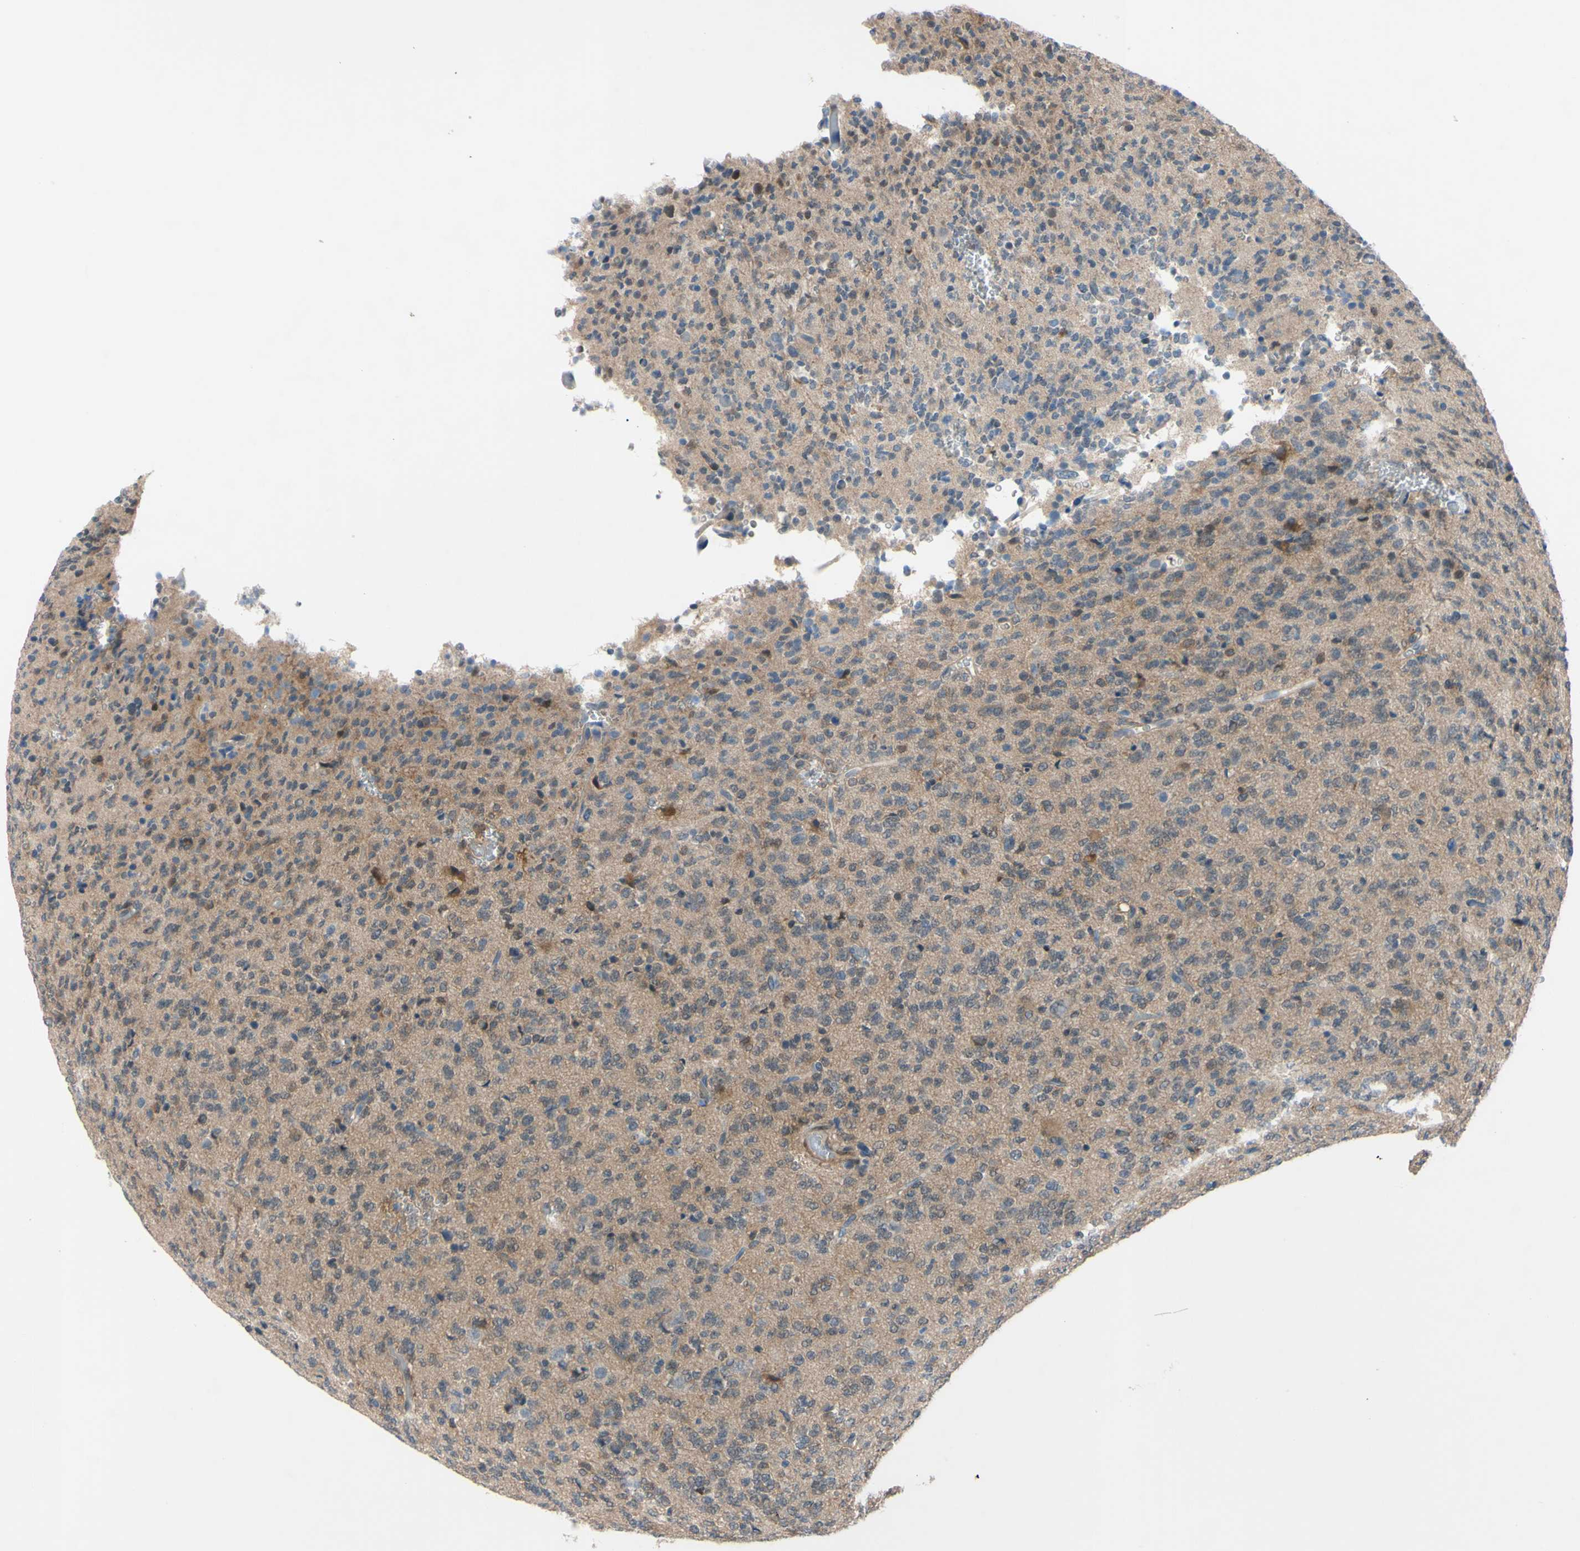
{"staining": {"intensity": "weak", "quantity": ">75%", "location": "cytoplasmic/membranous"}, "tissue": "glioma", "cell_type": "Tumor cells", "image_type": "cancer", "snomed": [{"axis": "morphology", "description": "Glioma, malignant, Low grade"}, {"axis": "topography", "description": "Brain"}], "caption": "Protein staining of glioma tissue exhibits weak cytoplasmic/membranous positivity in about >75% of tumor cells. Using DAB (3,3'-diaminobenzidine) (brown) and hematoxylin (blue) stains, captured at high magnification using brightfield microscopy.", "gene": "NOL3", "patient": {"sex": "male", "age": 38}}